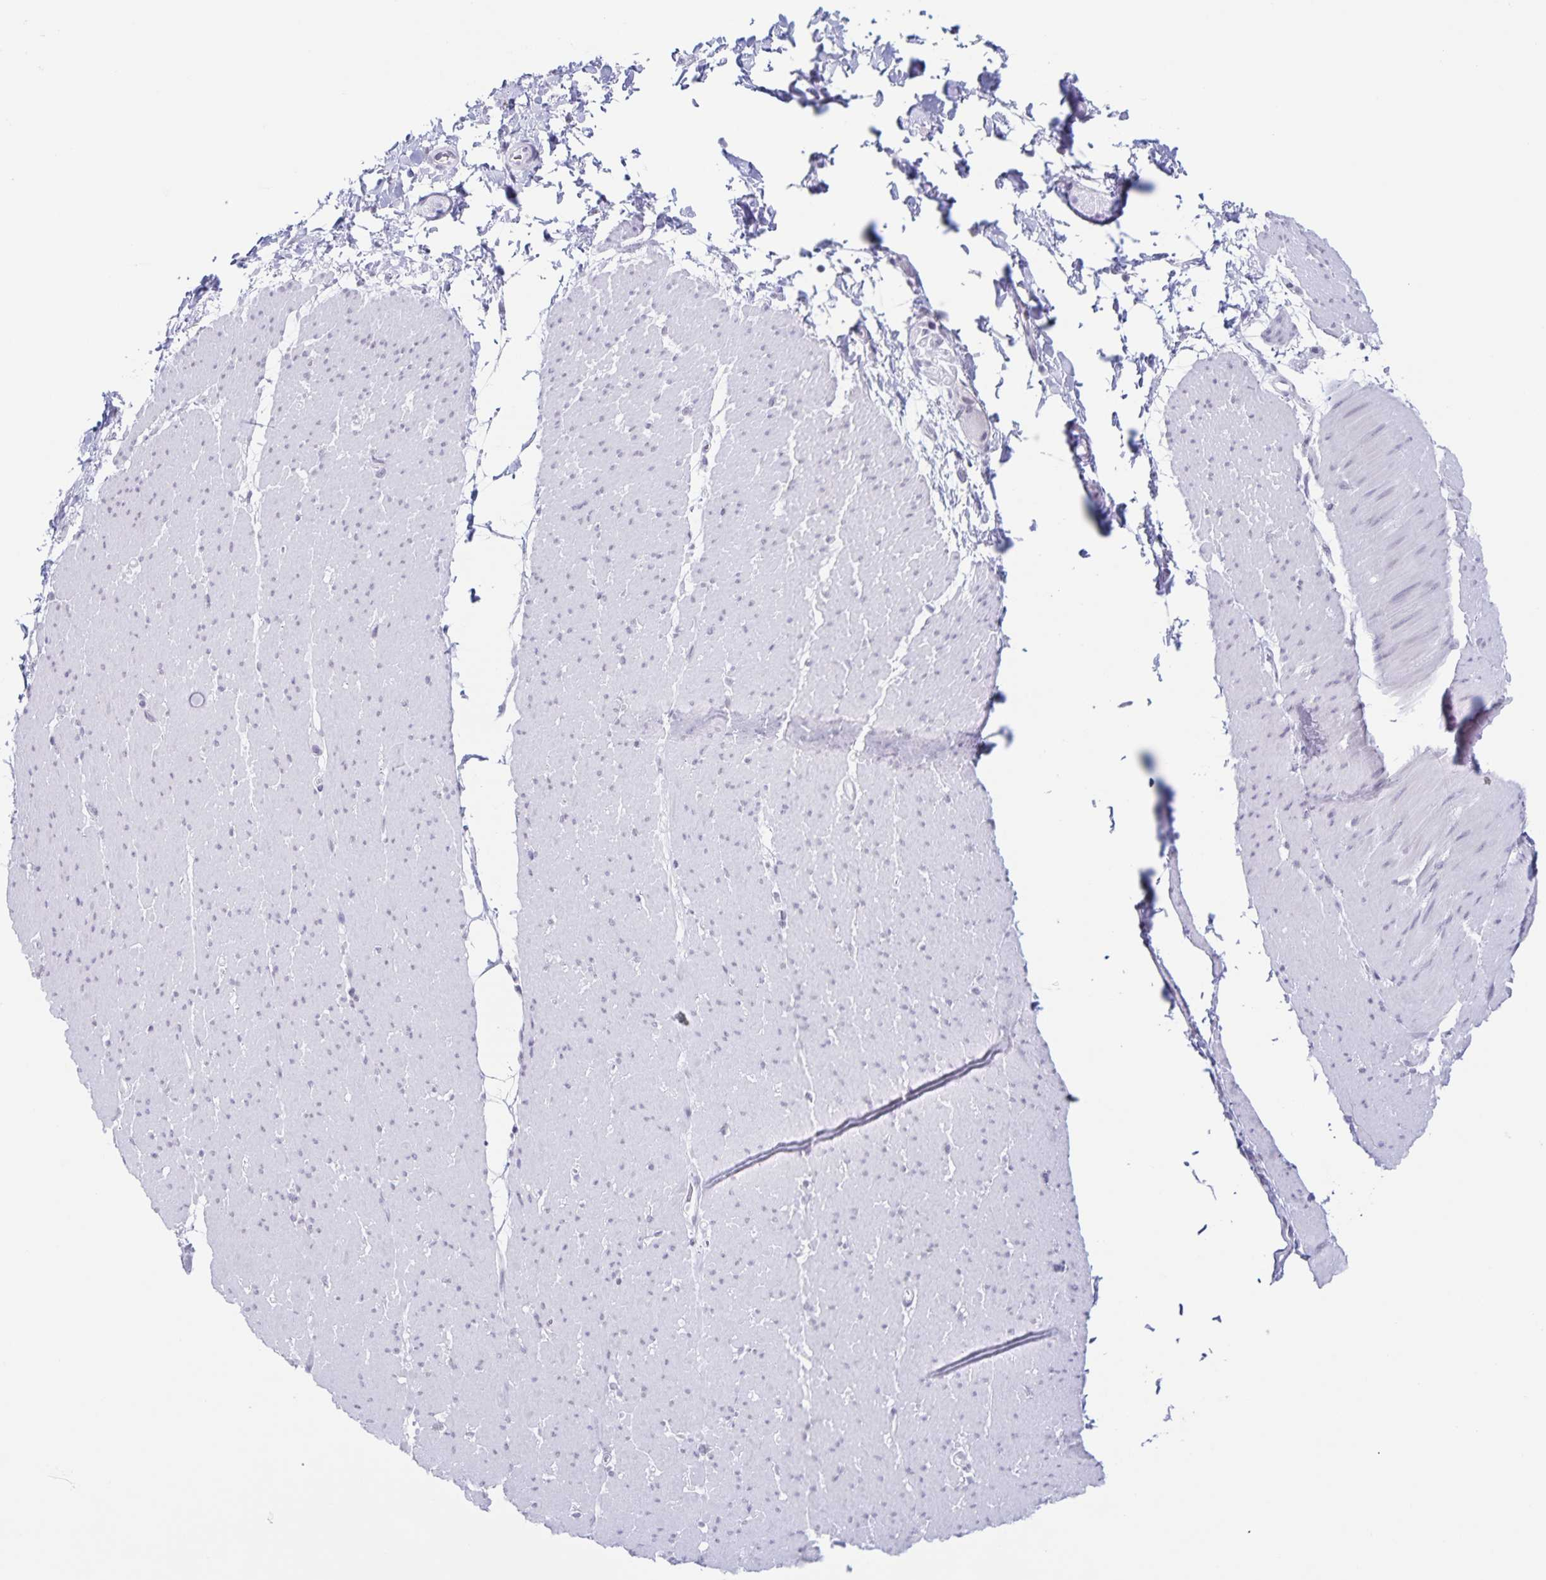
{"staining": {"intensity": "negative", "quantity": "none", "location": "none"}, "tissue": "smooth muscle", "cell_type": "Smooth muscle cells", "image_type": "normal", "snomed": [{"axis": "morphology", "description": "Normal tissue, NOS"}, {"axis": "topography", "description": "Smooth muscle"}, {"axis": "topography", "description": "Rectum"}], "caption": "Smooth muscle cells show no significant expression in unremarkable smooth muscle. Brightfield microscopy of IHC stained with DAB (brown) and hematoxylin (blue), captured at high magnification.", "gene": "LCE6A", "patient": {"sex": "male", "age": 53}}